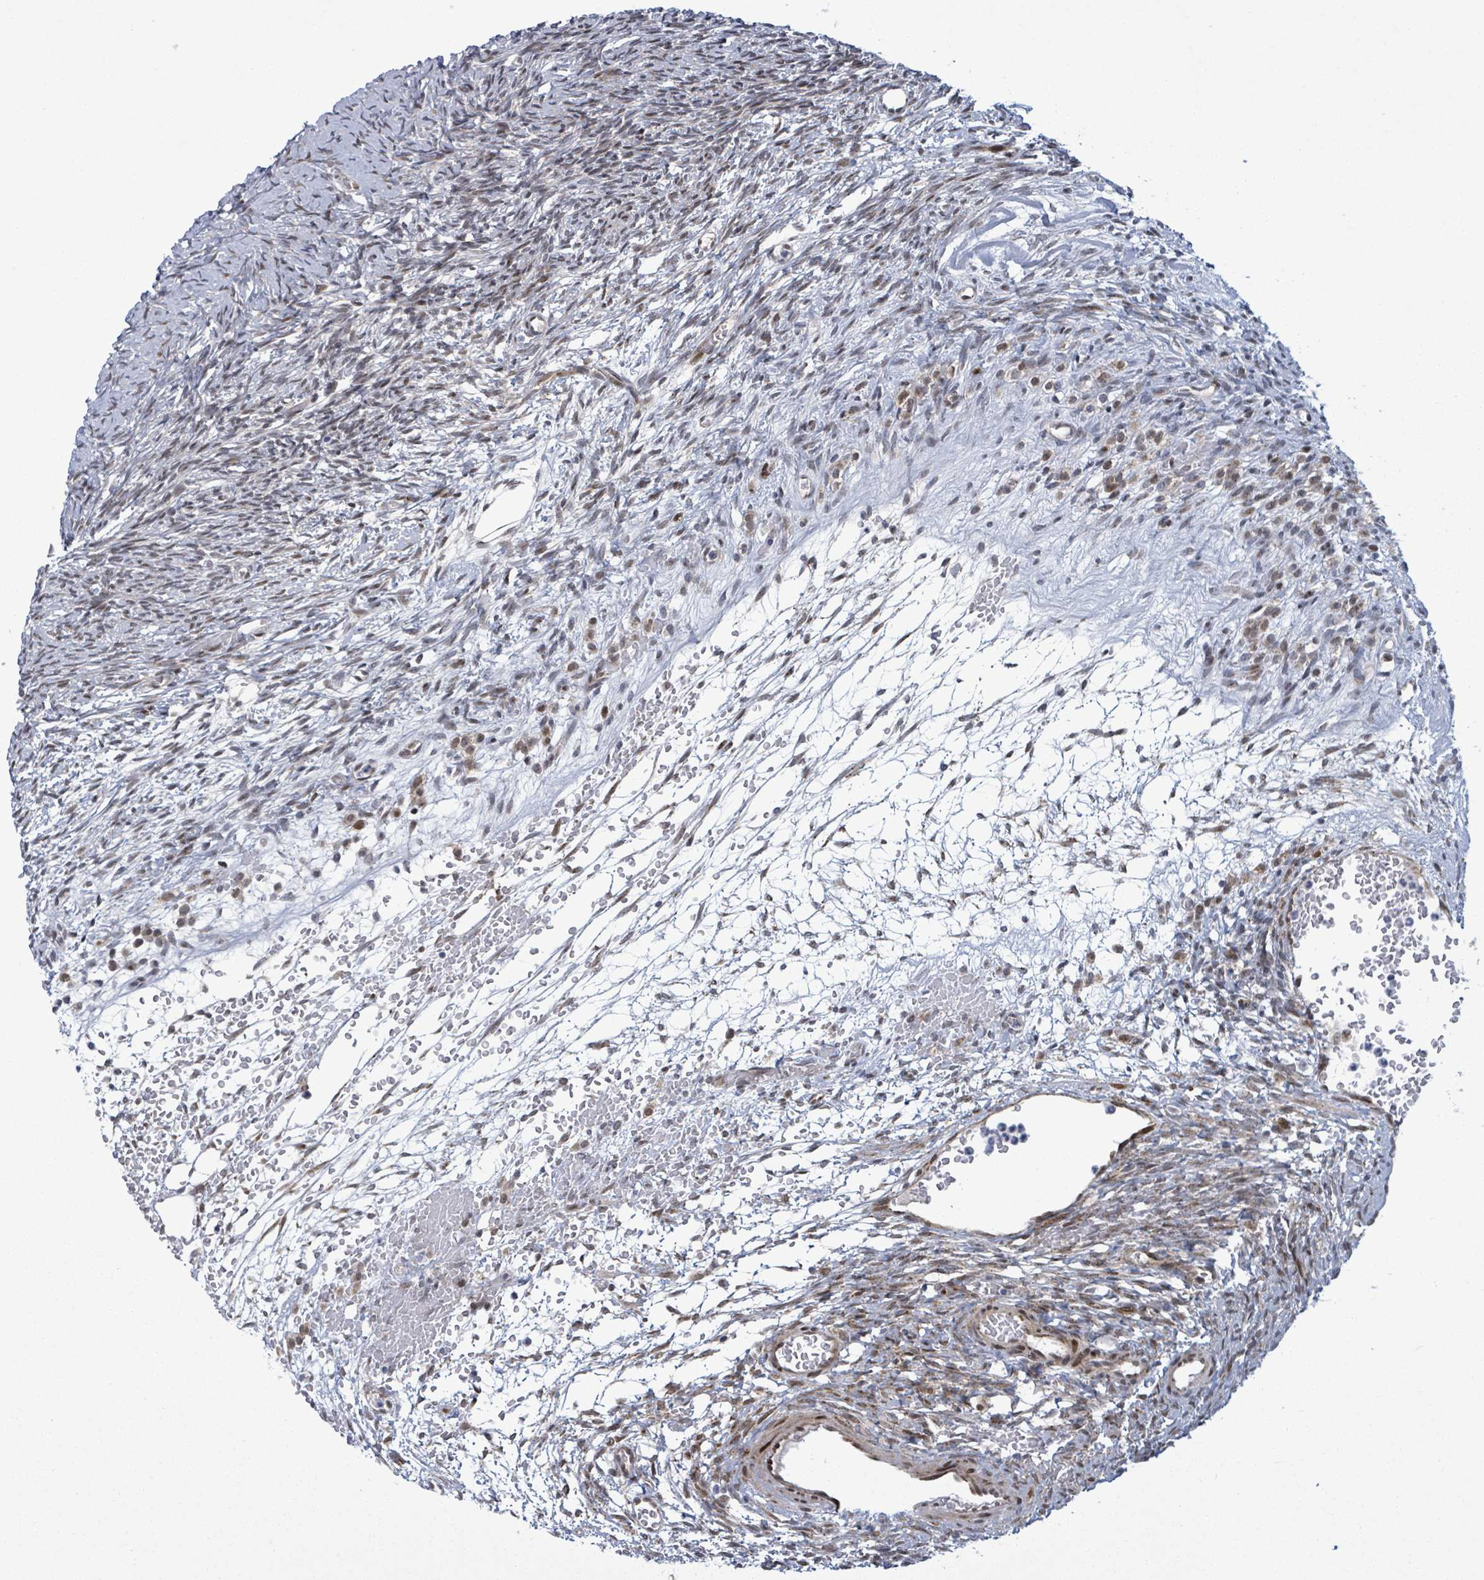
{"staining": {"intensity": "weak", "quantity": "<25%", "location": "cytoplasmic/membranous"}, "tissue": "ovary", "cell_type": "Ovarian stroma cells", "image_type": "normal", "snomed": [{"axis": "morphology", "description": "Normal tissue, NOS"}, {"axis": "topography", "description": "Ovary"}], "caption": "High power microscopy micrograph of an immunohistochemistry photomicrograph of unremarkable ovary, revealing no significant positivity in ovarian stroma cells. (Brightfield microscopy of DAB immunohistochemistry (IHC) at high magnification).", "gene": "TUSC1", "patient": {"sex": "female", "age": 39}}